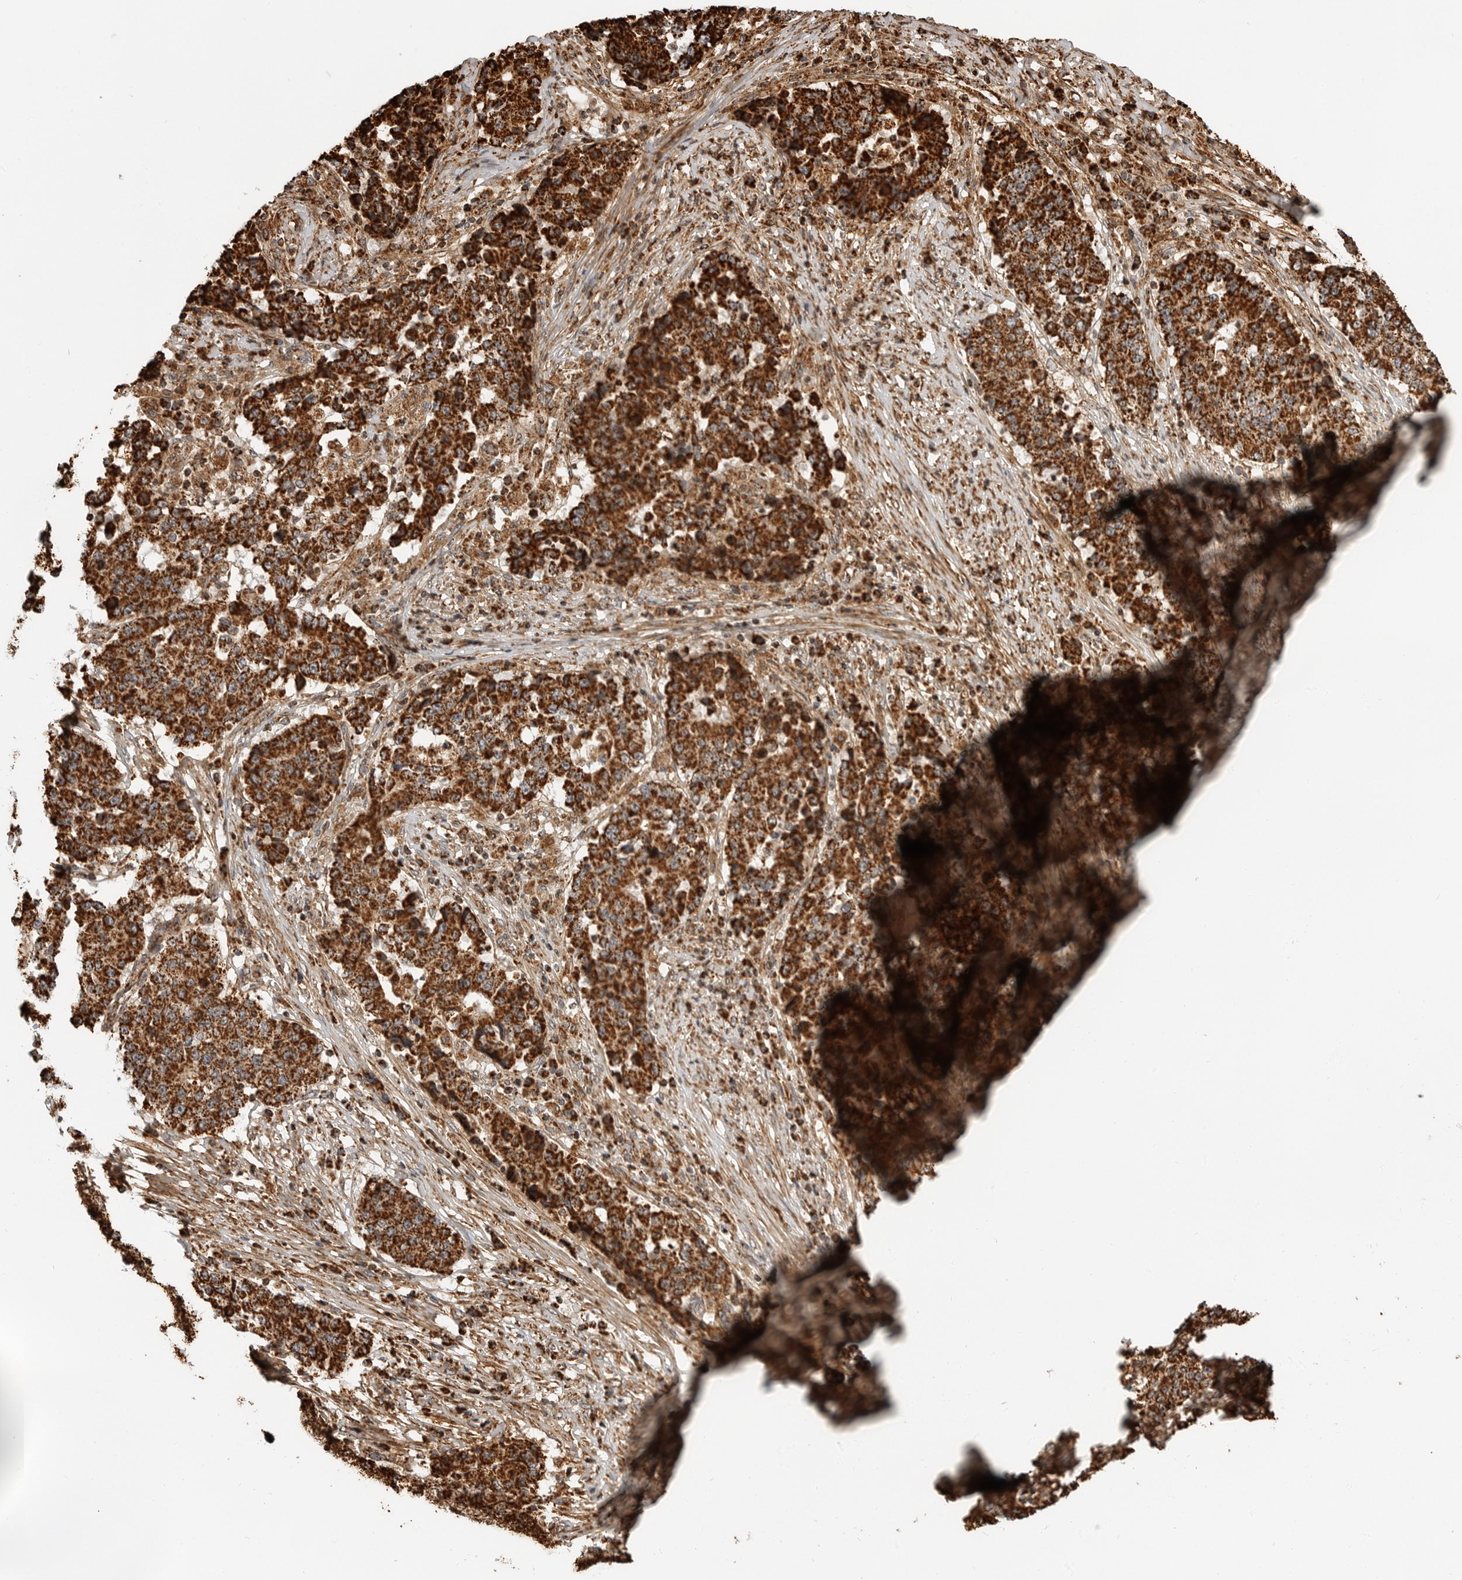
{"staining": {"intensity": "strong", "quantity": ">75%", "location": "cytoplasmic/membranous"}, "tissue": "stomach cancer", "cell_type": "Tumor cells", "image_type": "cancer", "snomed": [{"axis": "morphology", "description": "Adenocarcinoma, NOS"}, {"axis": "topography", "description": "Stomach"}], "caption": "Human adenocarcinoma (stomach) stained for a protein (brown) displays strong cytoplasmic/membranous positive expression in approximately >75% of tumor cells.", "gene": "BMP2K", "patient": {"sex": "male", "age": 59}}